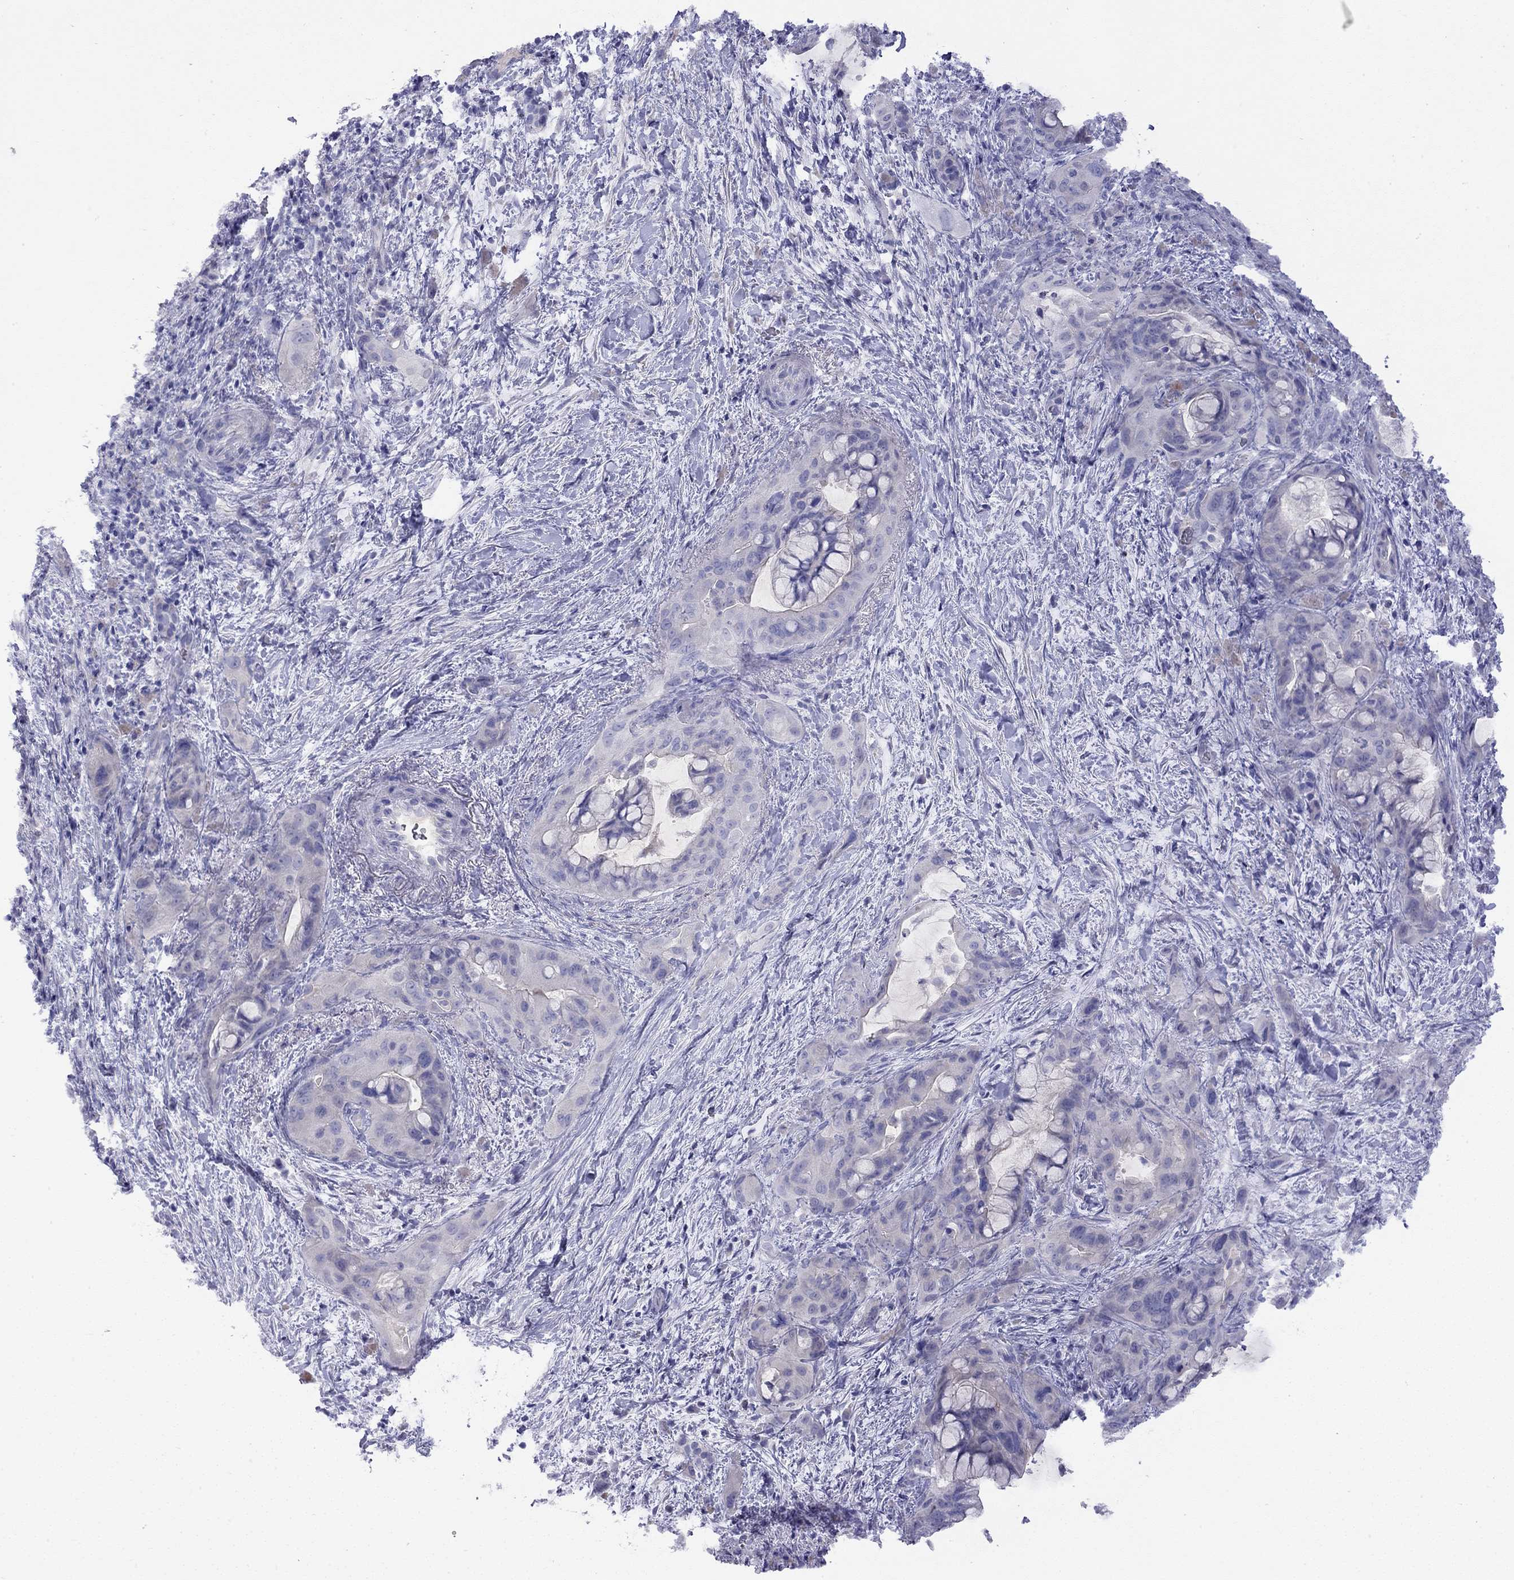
{"staining": {"intensity": "negative", "quantity": "none", "location": "none"}, "tissue": "pancreatic cancer", "cell_type": "Tumor cells", "image_type": "cancer", "snomed": [{"axis": "morphology", "description": "Adenocarcinoma, NOS"}, {"axis": "topography", "description": "Pancreas"}], "caption": "Tumor cells show no significant protein staining in pancreatic cancer. The staining is performed using DAB (3,3'-diaminobenzidine) brown chromogen with nuclei counter-stained in using hematoxylin.", "gene": "GNAT3", "patient": {"sex": "male", "age": 71}}